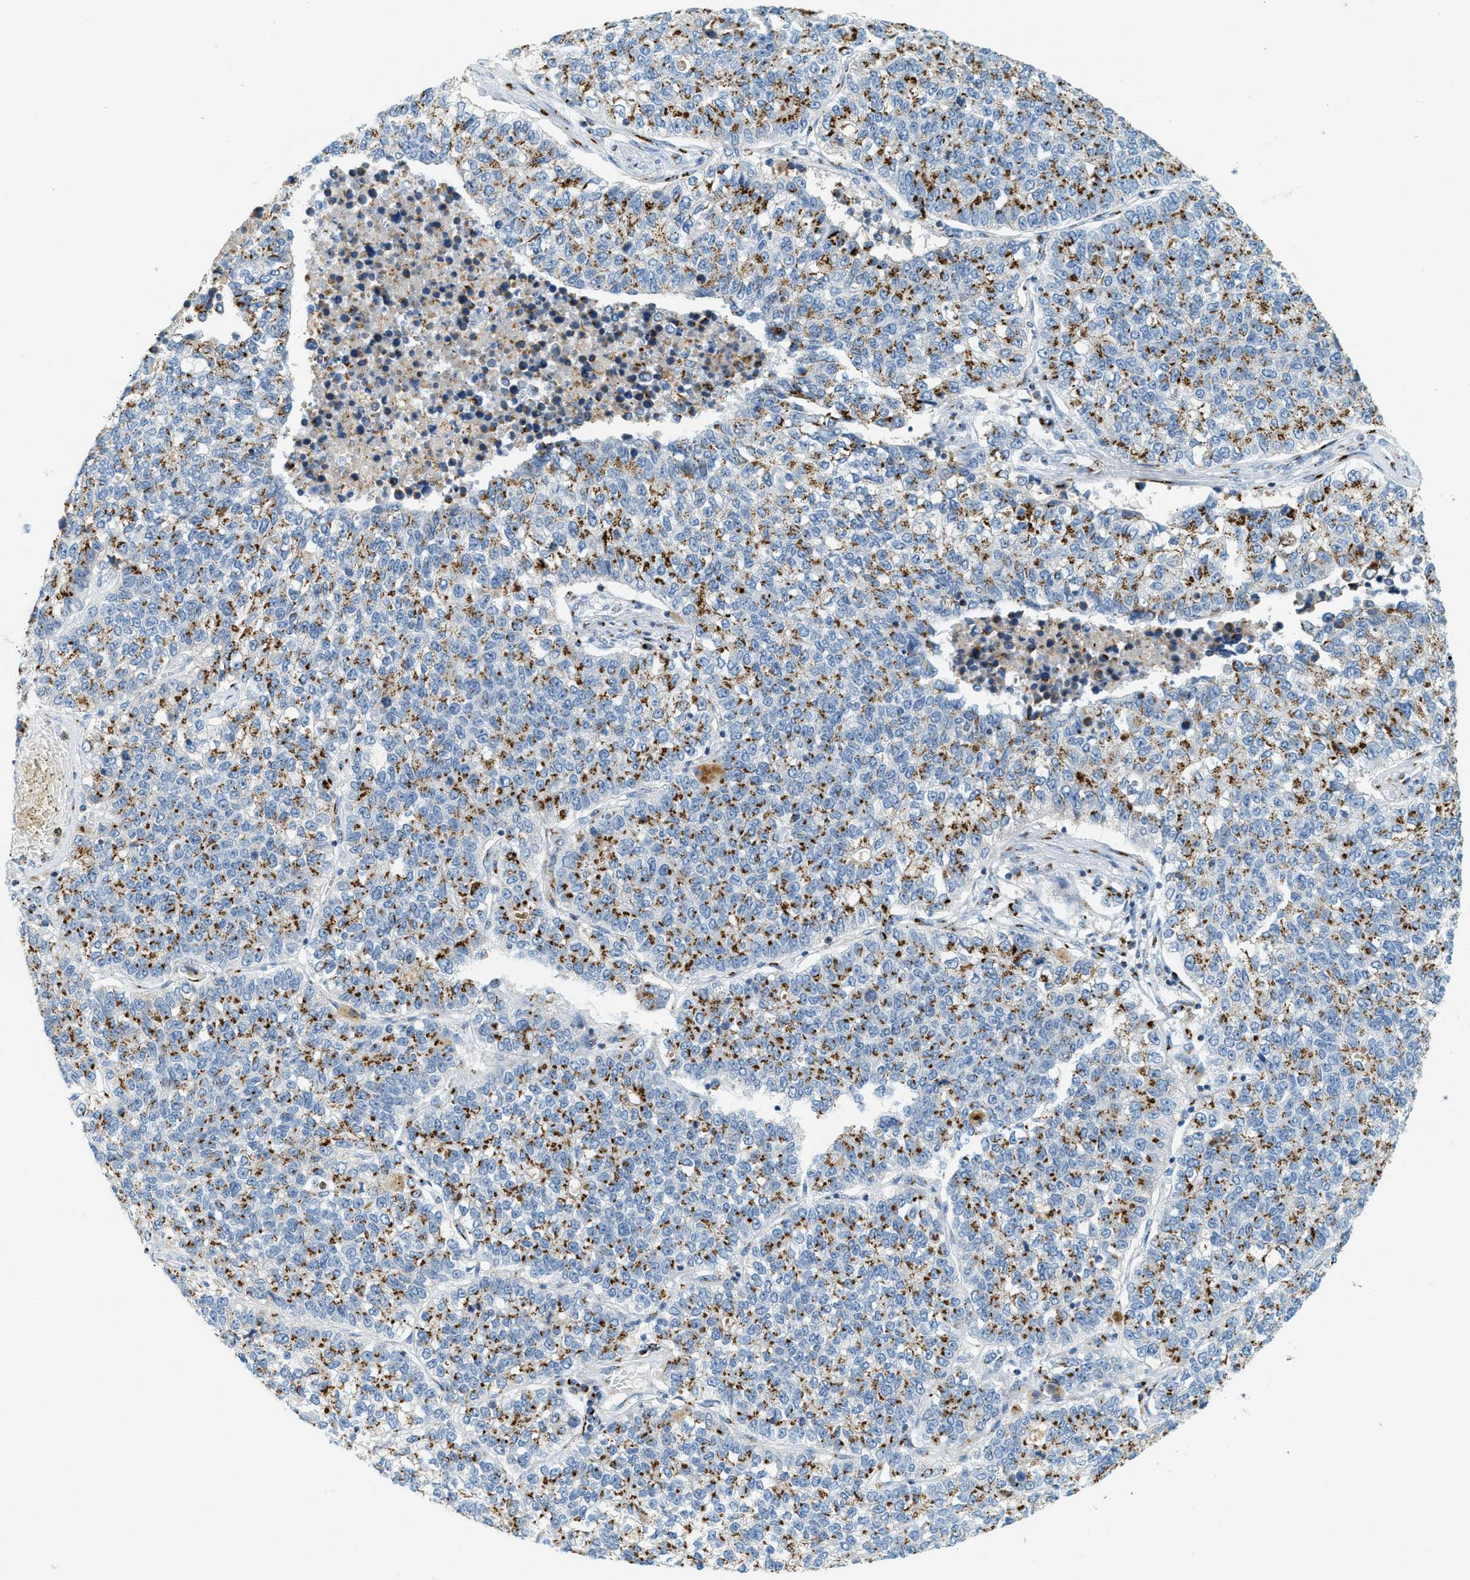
{"staining": {"intensity": "moderate", "quantity": ">75%", "location": "cytoplasmic/membranous"}, "tissue": "lung cancer", "cell_type": "Tumor cells", "image_type": "cancer", "snomed": [{"axis": "morphology", "description": "Adenocarcinoma, NOS"}, {"axis": "topography", "description": "Lung"}], "caption": "Immunohistochemistry photomicrograph of human lung adenocarcinoma stained for a protein (brown), which shows medium levels of moderate cytoplasmic/membranous staining in approximately >75% of tumor cells.", "gene": "ENTPD4", "patient": {"sex": "male", "age": 49}}